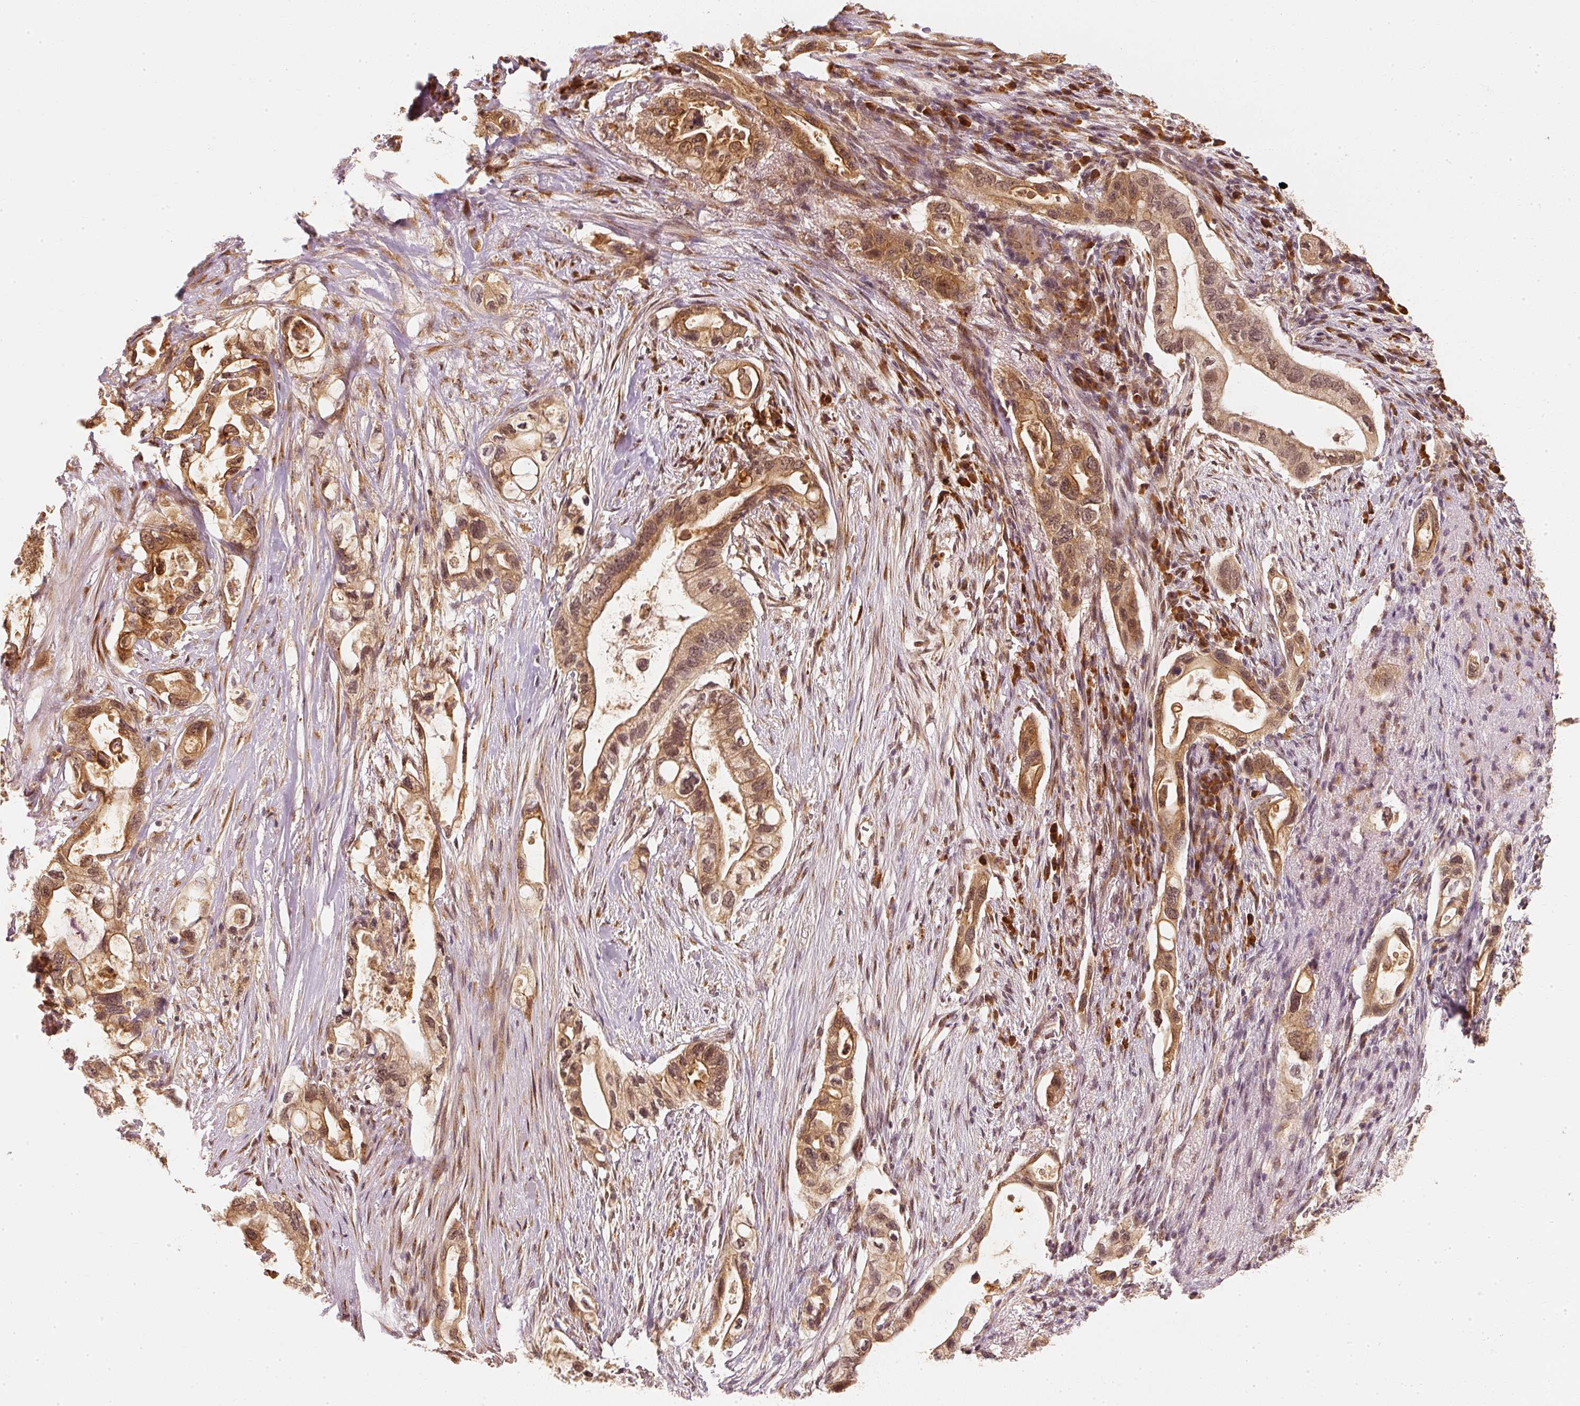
{"staining": {"intensity": "moderate", "quantity": ">75%", "location": "cytoplasmic/membranous"}, "tissue": "pancreatic cancer", "cell_type": "Tumor cells", "image_type": "cancer", "snomed": [{"axis": "morphology", "description": "Adenocarcinoma, NOS"}, {"axis": "topography", "description": "Pancreas"}], "caption": "Adenocarcinoma (pancreatic) stained with a protein marker displays moderate staining in tumor cells.", "gene": "EEF1A2", "patient": {"sex": "female", "age": 72}}